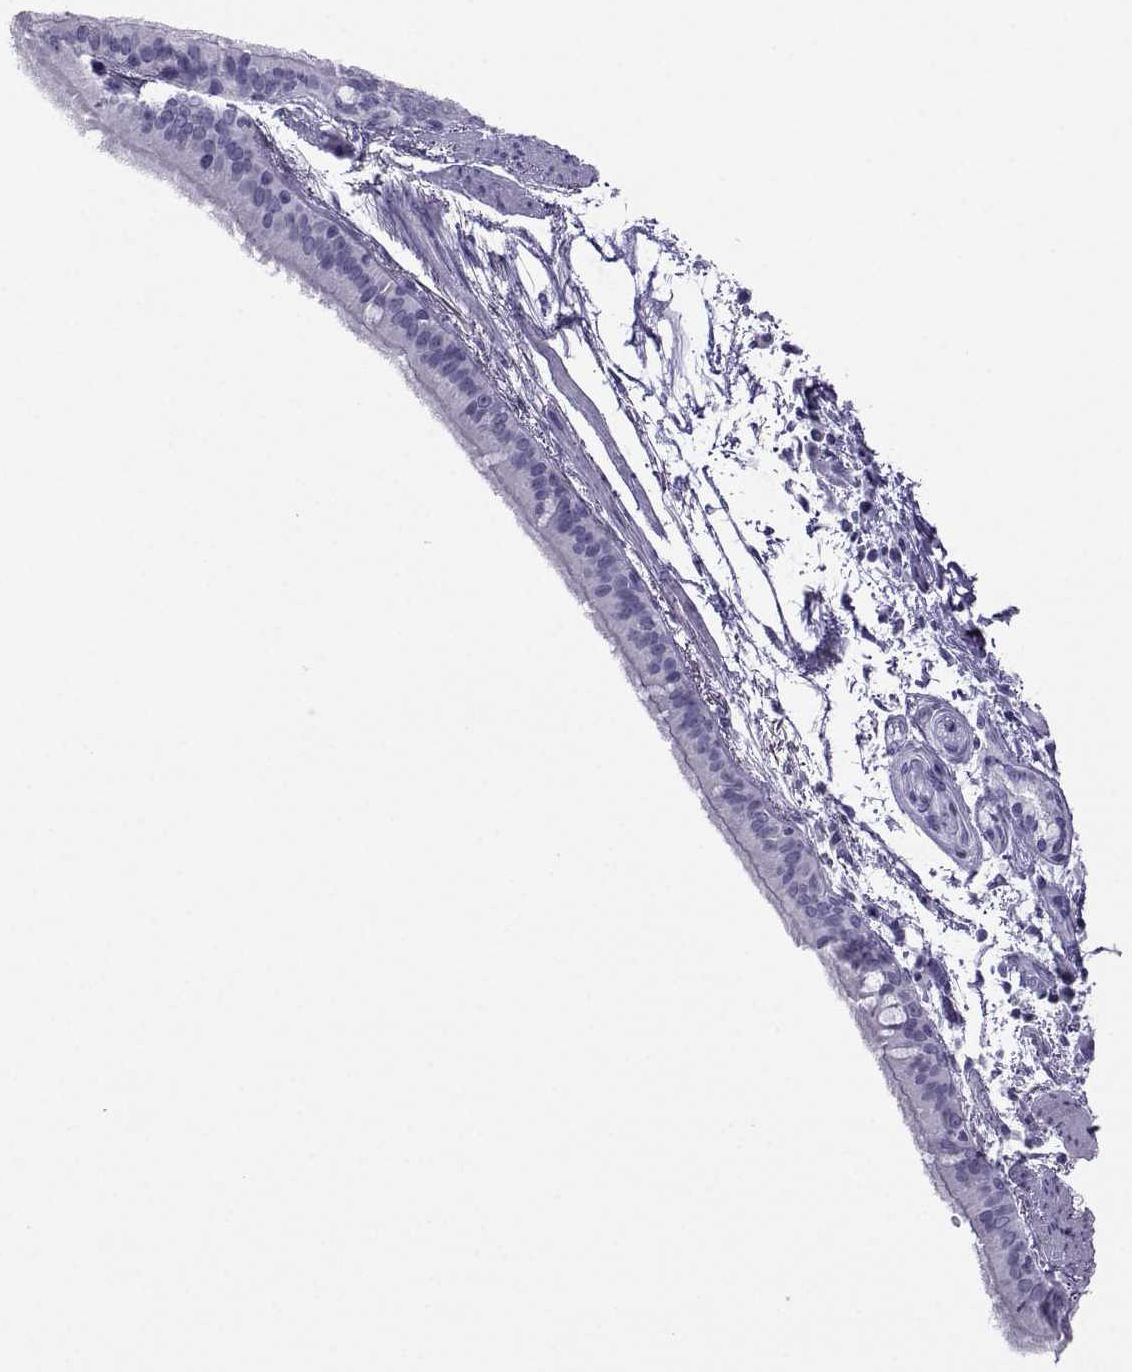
{"staining": {"intensity": "negative", "quantity": "none", "location": "none"}, "tissue": "bronchus", "cell_type": "Respiratory epithelial cells", "image_type": "normal", "snomed": [{"axis": "morphology", "description": "Normal tissue, NOS"}, {"axis": "morphology", "description": "Squamous cell carcinoma, NOS"}, {"axis": "topography", "description": "Bronchus"}, {"axis": "topography", "description": "Lung"}], "caption": "DAB (3,3'-diaminobenzidine) immunohistochemical staining of normal human bronchus shows no significant expression in respiratory epithelial cells.", "gene": "CRYBB1", "patient": {"sex": "male", "age": 69}}